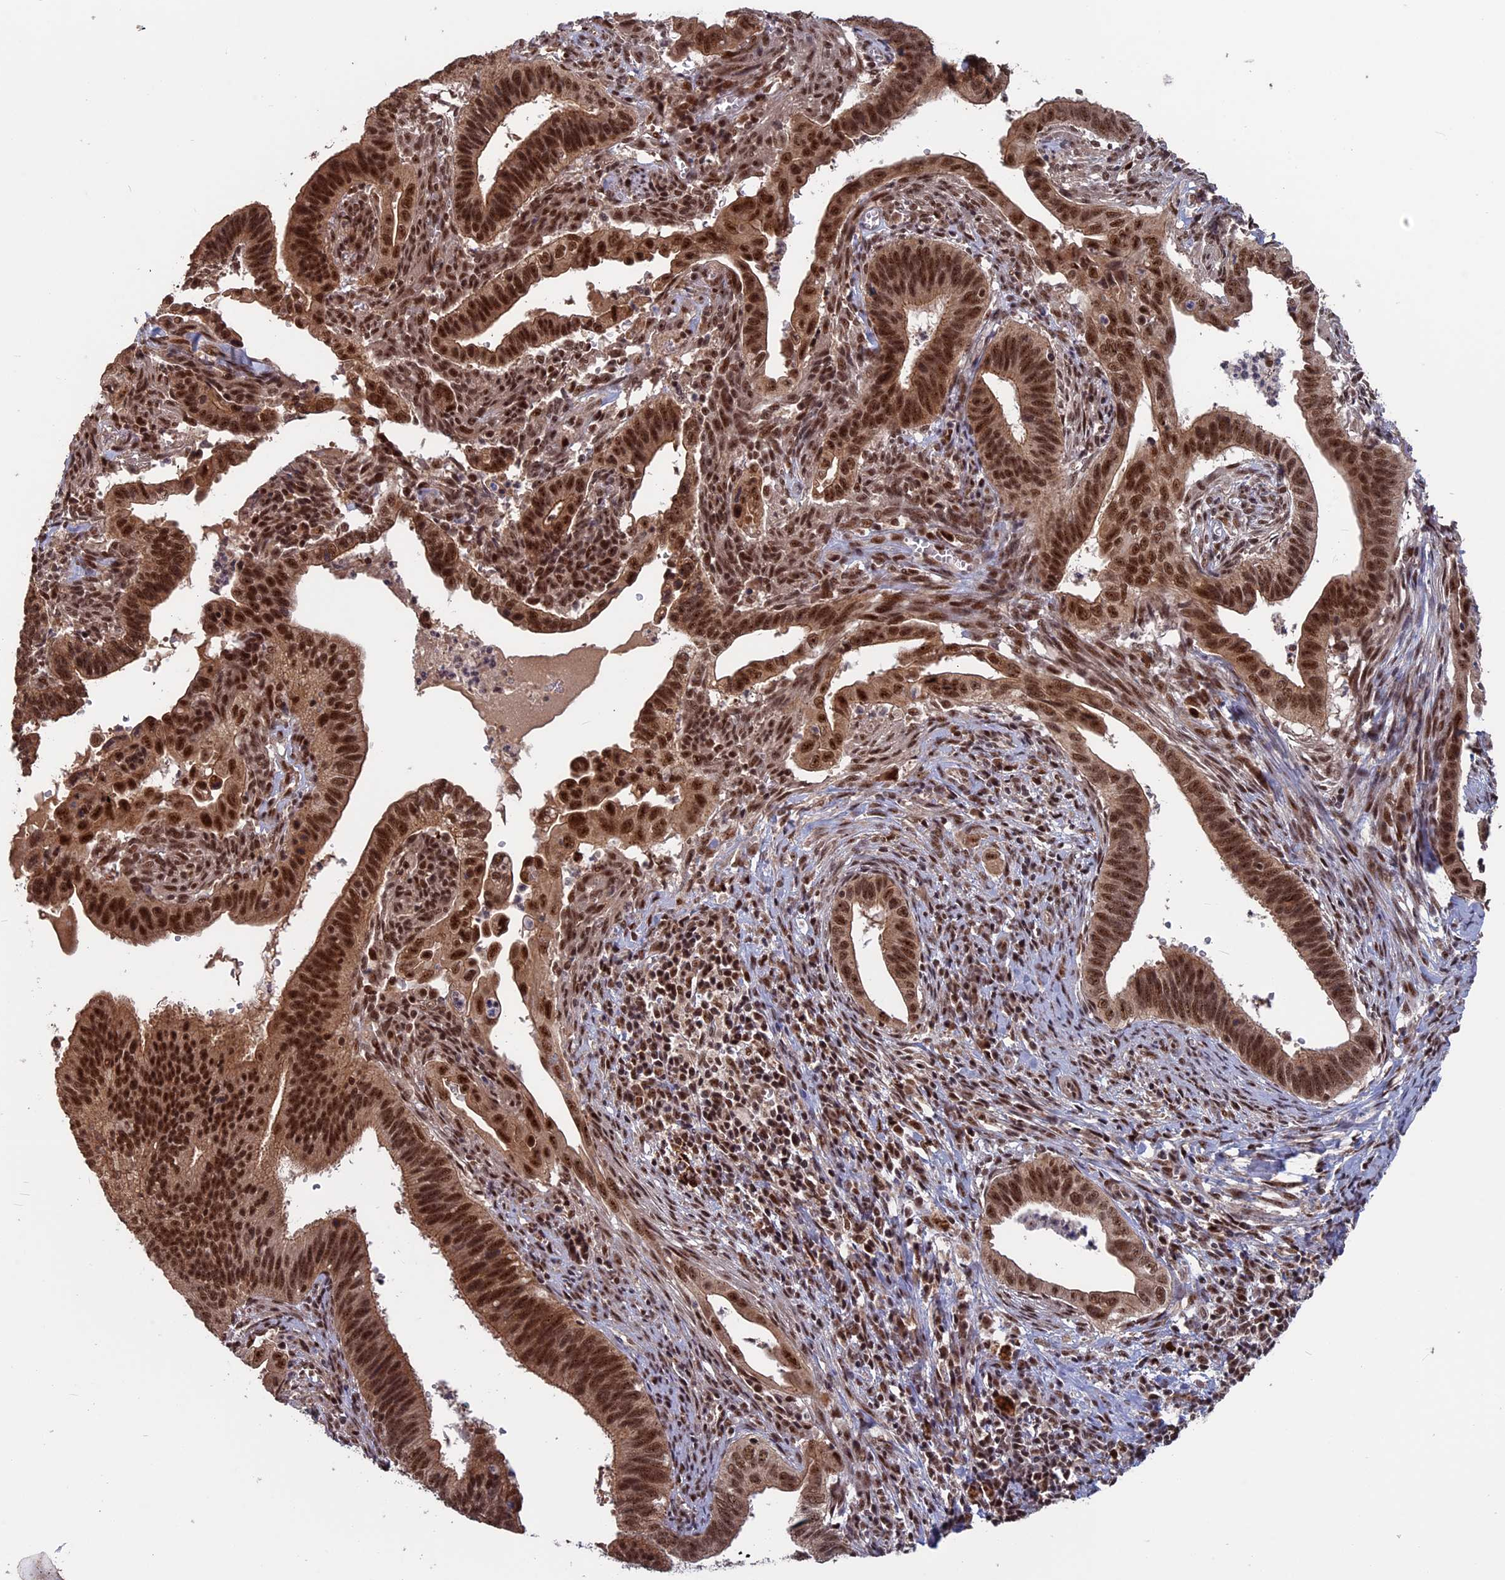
{"staining": {"intensity": "strong", "quantity": ">75%", "location": "nuclear"}, "tissue": "cervical cancer", "cell_type": "Tumor cells", "image_type": "cancer", "snomed": [{"axis": "morphology", "description": "Adenocarcinoma, NOS"}, {"axis": "topography", "description": "Cervix"}], "caption": "Immunohistochemistry (DAB (3,3'-diaminobenzidine)) staining of human cervical cancer exhibits strong nuclear protein staining in approximately >75% of tumor cells.", "gene": "CACTIN", "patient": {"sex": "female", "age": 42}}